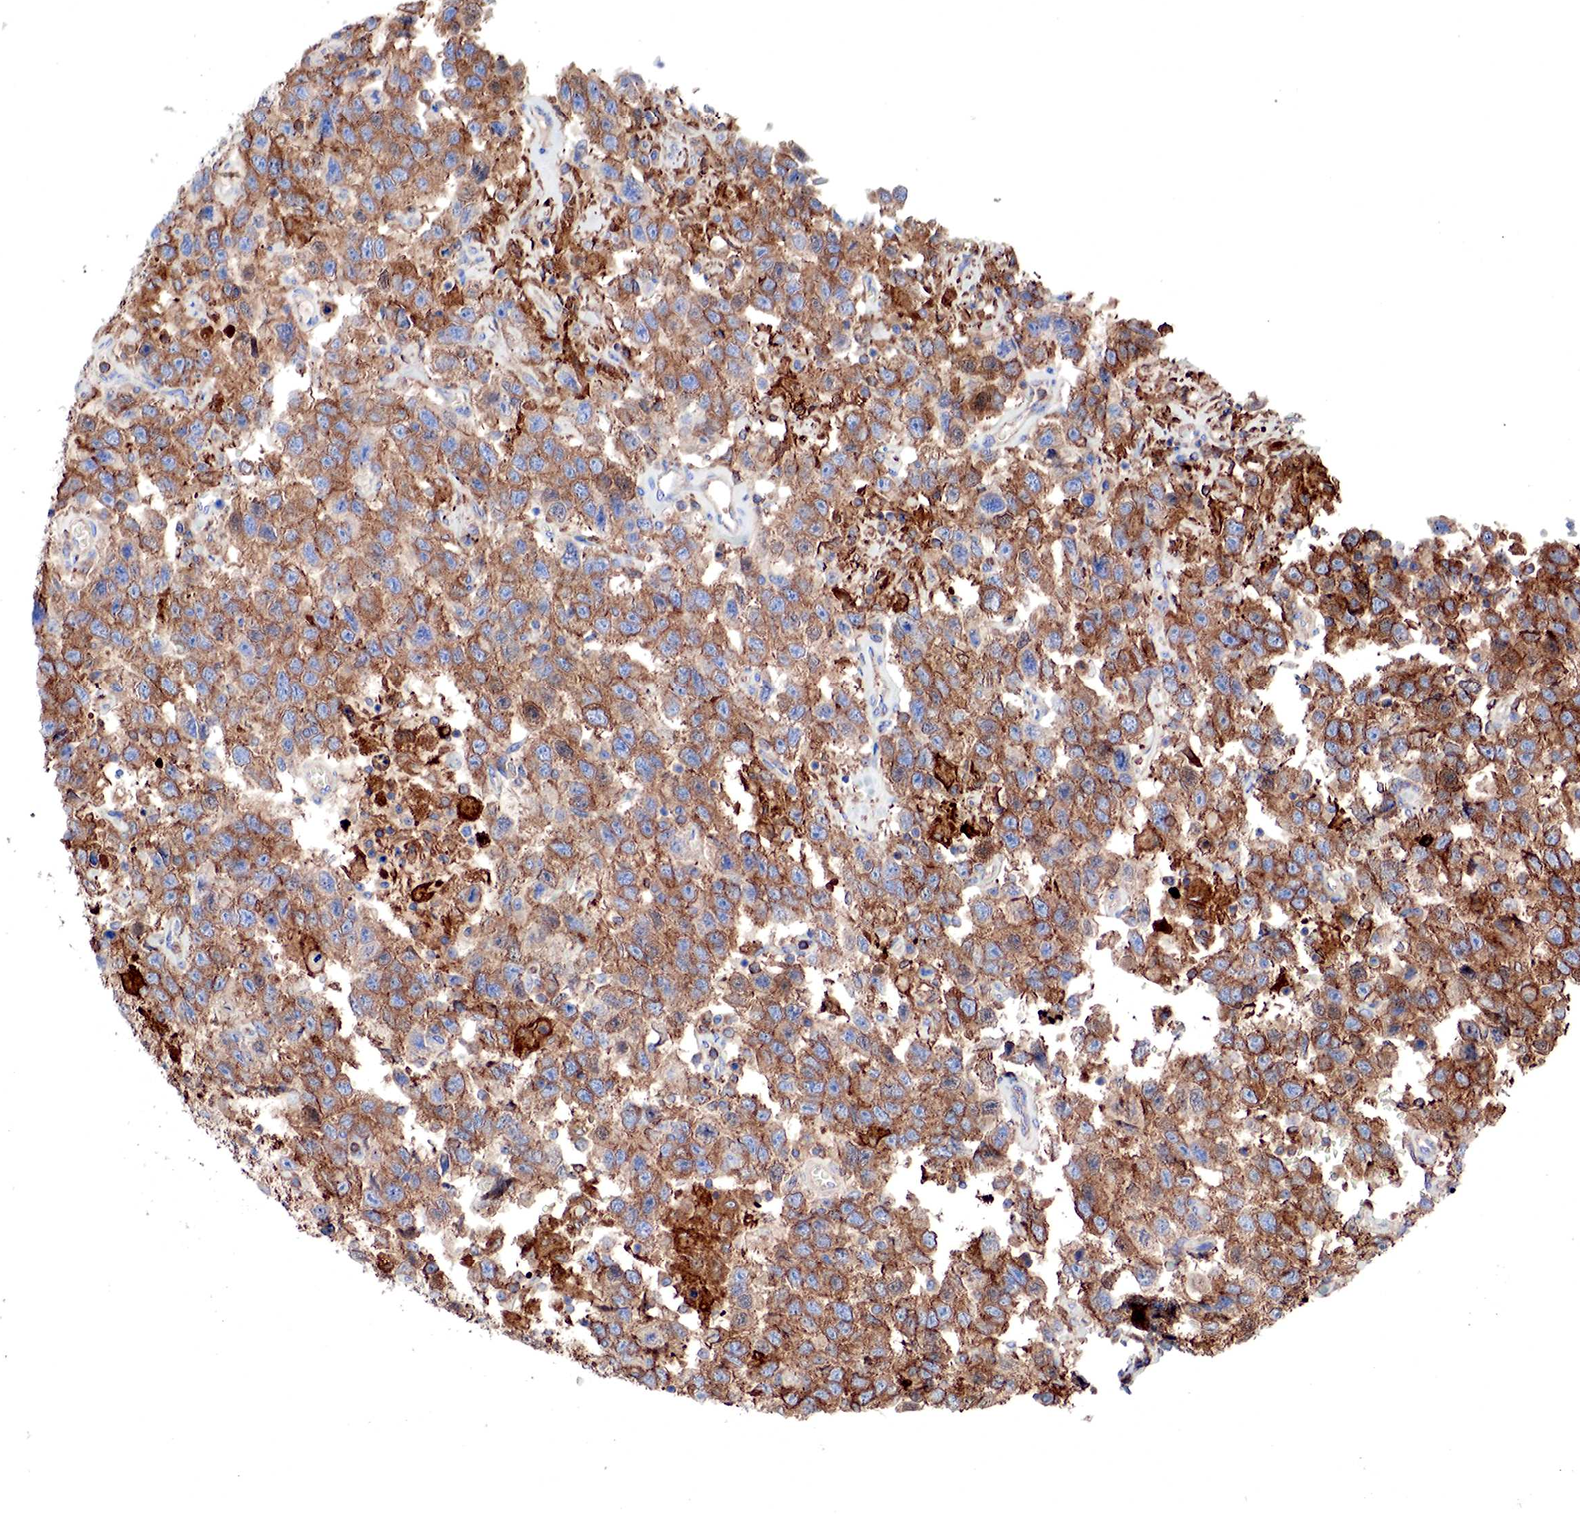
{"staining": {"intensity": "strong", "quantity": ">75%", "location": "cytoplasmic/membranous"}, "tissue": "testis cancer", "cell_type": "Tumor cells", "image_type": "cancer", "snomed": [{"axis": "morphology", "description": "Seminoma, NOS"}, {"axis": "topography", "description": "Testis"}], "caption": "Seminoma (testis) stained with a protein marker reveals strong staining in tumor cells.", "gene": "G6PD", "patient": {"sex": "male", "age": 41}}